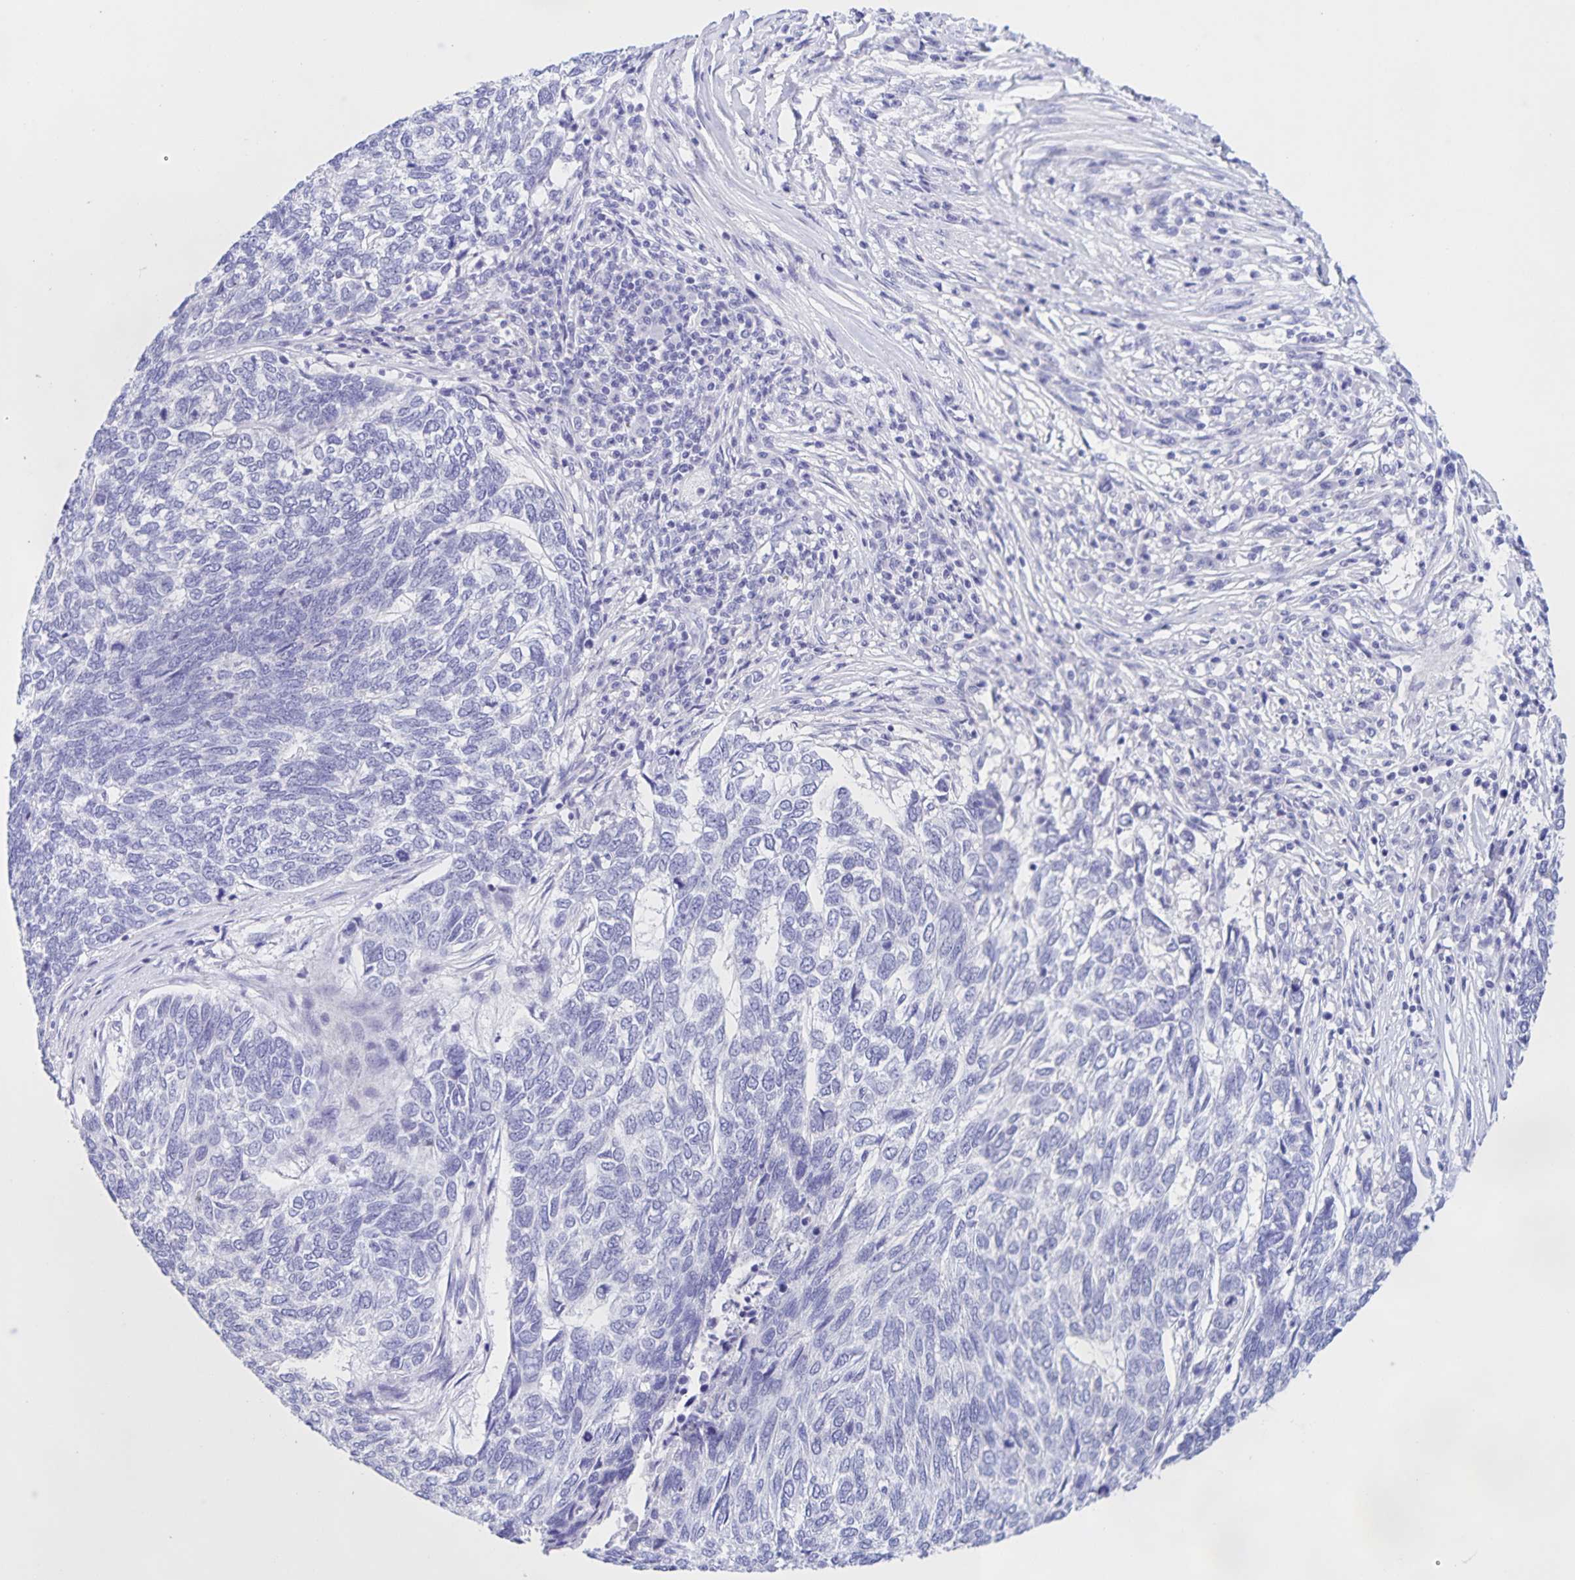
{"staining": {"intensity": "negative", "quantity": "none", "location": "none"}, "tissue": "skin cancer", "cell_type": "Tumor cells", "image_type": "cancer", "snomed": [{"axis": "morphology", "description": "Basal cell carcinoma"}, {"axis": "topography", "description": "Skin"}], "caption": "IHC photomicrograph of neoplastic tissue: skin basal cell carcinoma stained with DAB exhibits no significant protein expression in tumor cells.", "gene": "CATSPER4", "patient": {"sex": "female", "age": 65}}